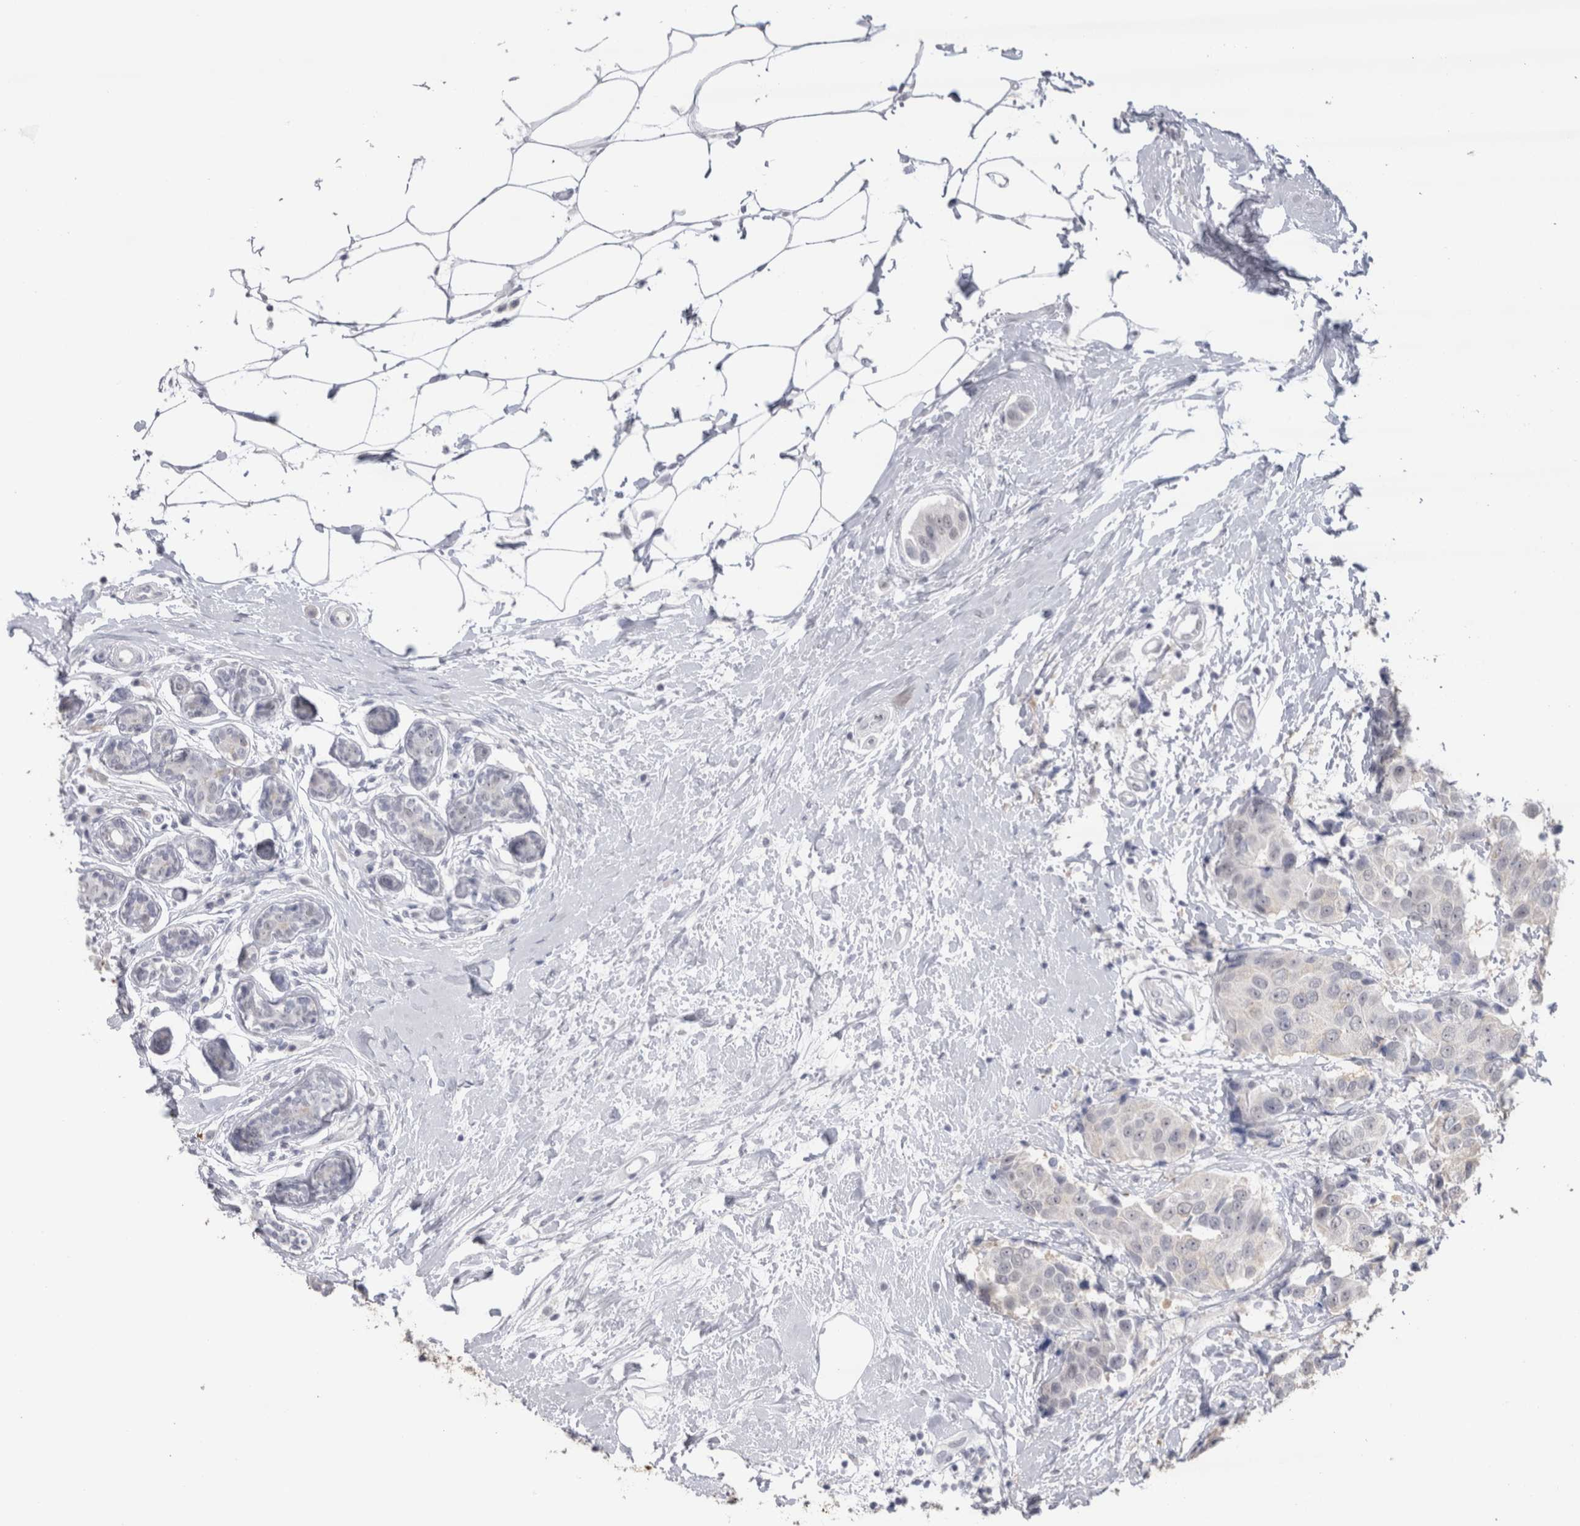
{"staining": {"intensity": "negative", "quantity": "none", "location": "none"}, "tissue": "breast cancer", "cell_type": "Tumor cells", "image_type": "cancer", "snomed": [{"axis": "morphology", "description": "Normal tissue, NOS"}, {"axis": "morphology", "description": "Duct carcinoma"}, {"axis": "topography", "description": "Breast"}], "caption": "A photomicrograph of human breast intraductal carcinoma is negative for staining in tumor cells. (DAB (3,3'-diaminobenzidine) IHC, high magnification).", "gene": "CDH17", "patient": {"sex": "female", "age": 39}}